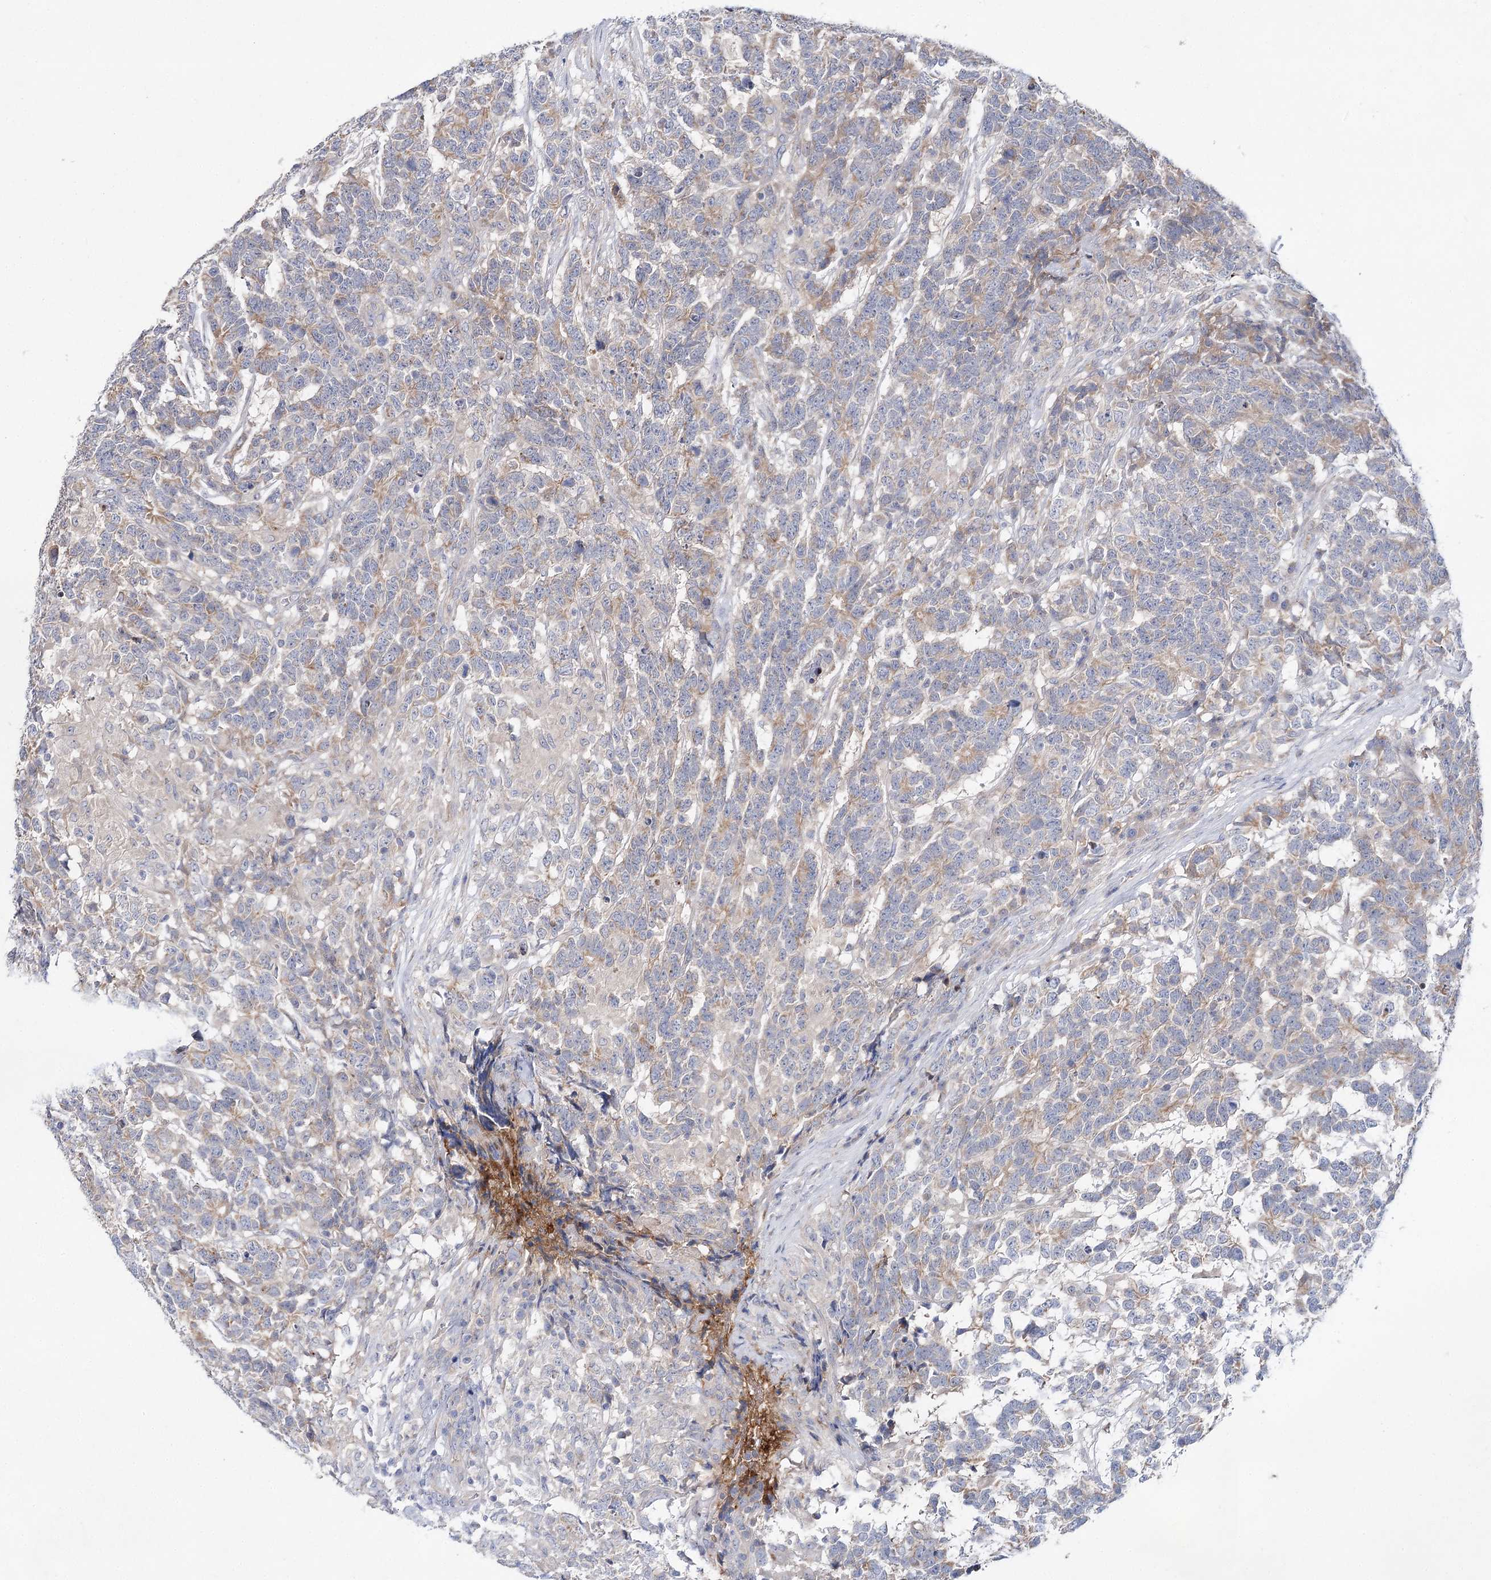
{"staining": {"intensity": "weak", "quantity": "<25%", "location": "cytoplasmic/membranous"}, "tissue": "testis cancer", "cell_type": "Tumor cells", "image_type": "cancer", "snomed": [{"axis": "morphology", "description": "Carcinoma, Embryonal, NOS"}, {"axis": "topography", "description": "Testis"}], "caption": "Image shows no protein expression in tumor cells of testis cancer (embryonal carcinoma) tissue. (DAB IHC, high magnification).", "gene": "LRRC14B", "patient": {"sex": "male", "age": 26}}